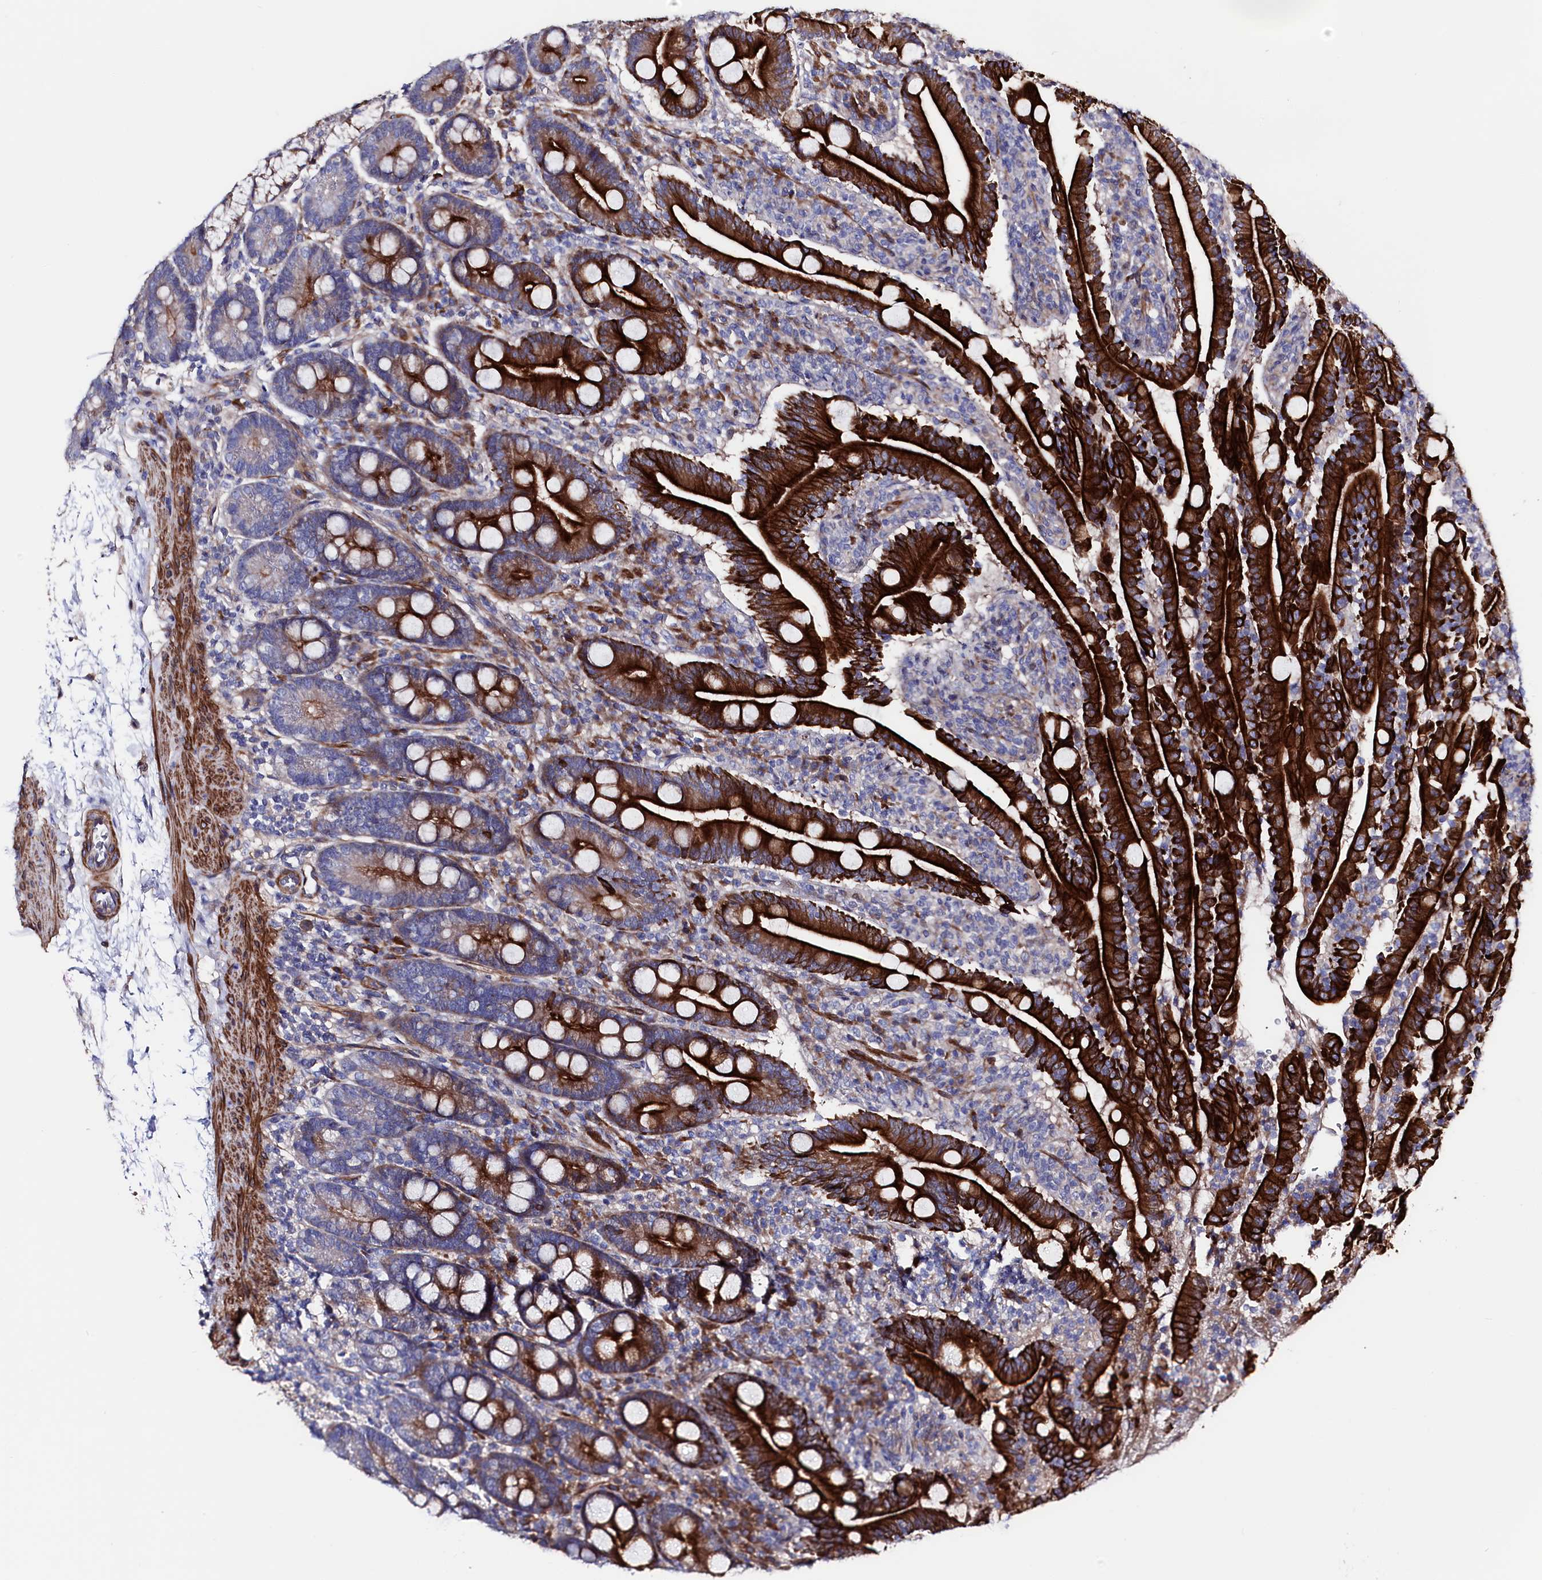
{"staining": {"intensity": "strong", "quantity": ">75%", "location": "cytoplasmic/membranous"}, "tissue": "duodenum", "cell_type": "Glandular cells", "image_type": "normal", "snomed": [{"axis": "morphology", "description": "Normal tissue, NOS"}, {"axis": "topography", "description": "Duodenum"}], "caption": "Immunohistochemical staining of normal duodenum reveals strong cytoplasmic/membranous protein positivity in about >75% of glandular cells.", "gene": "WNT8A", "patient": {"sex": "male", "age": 35}}